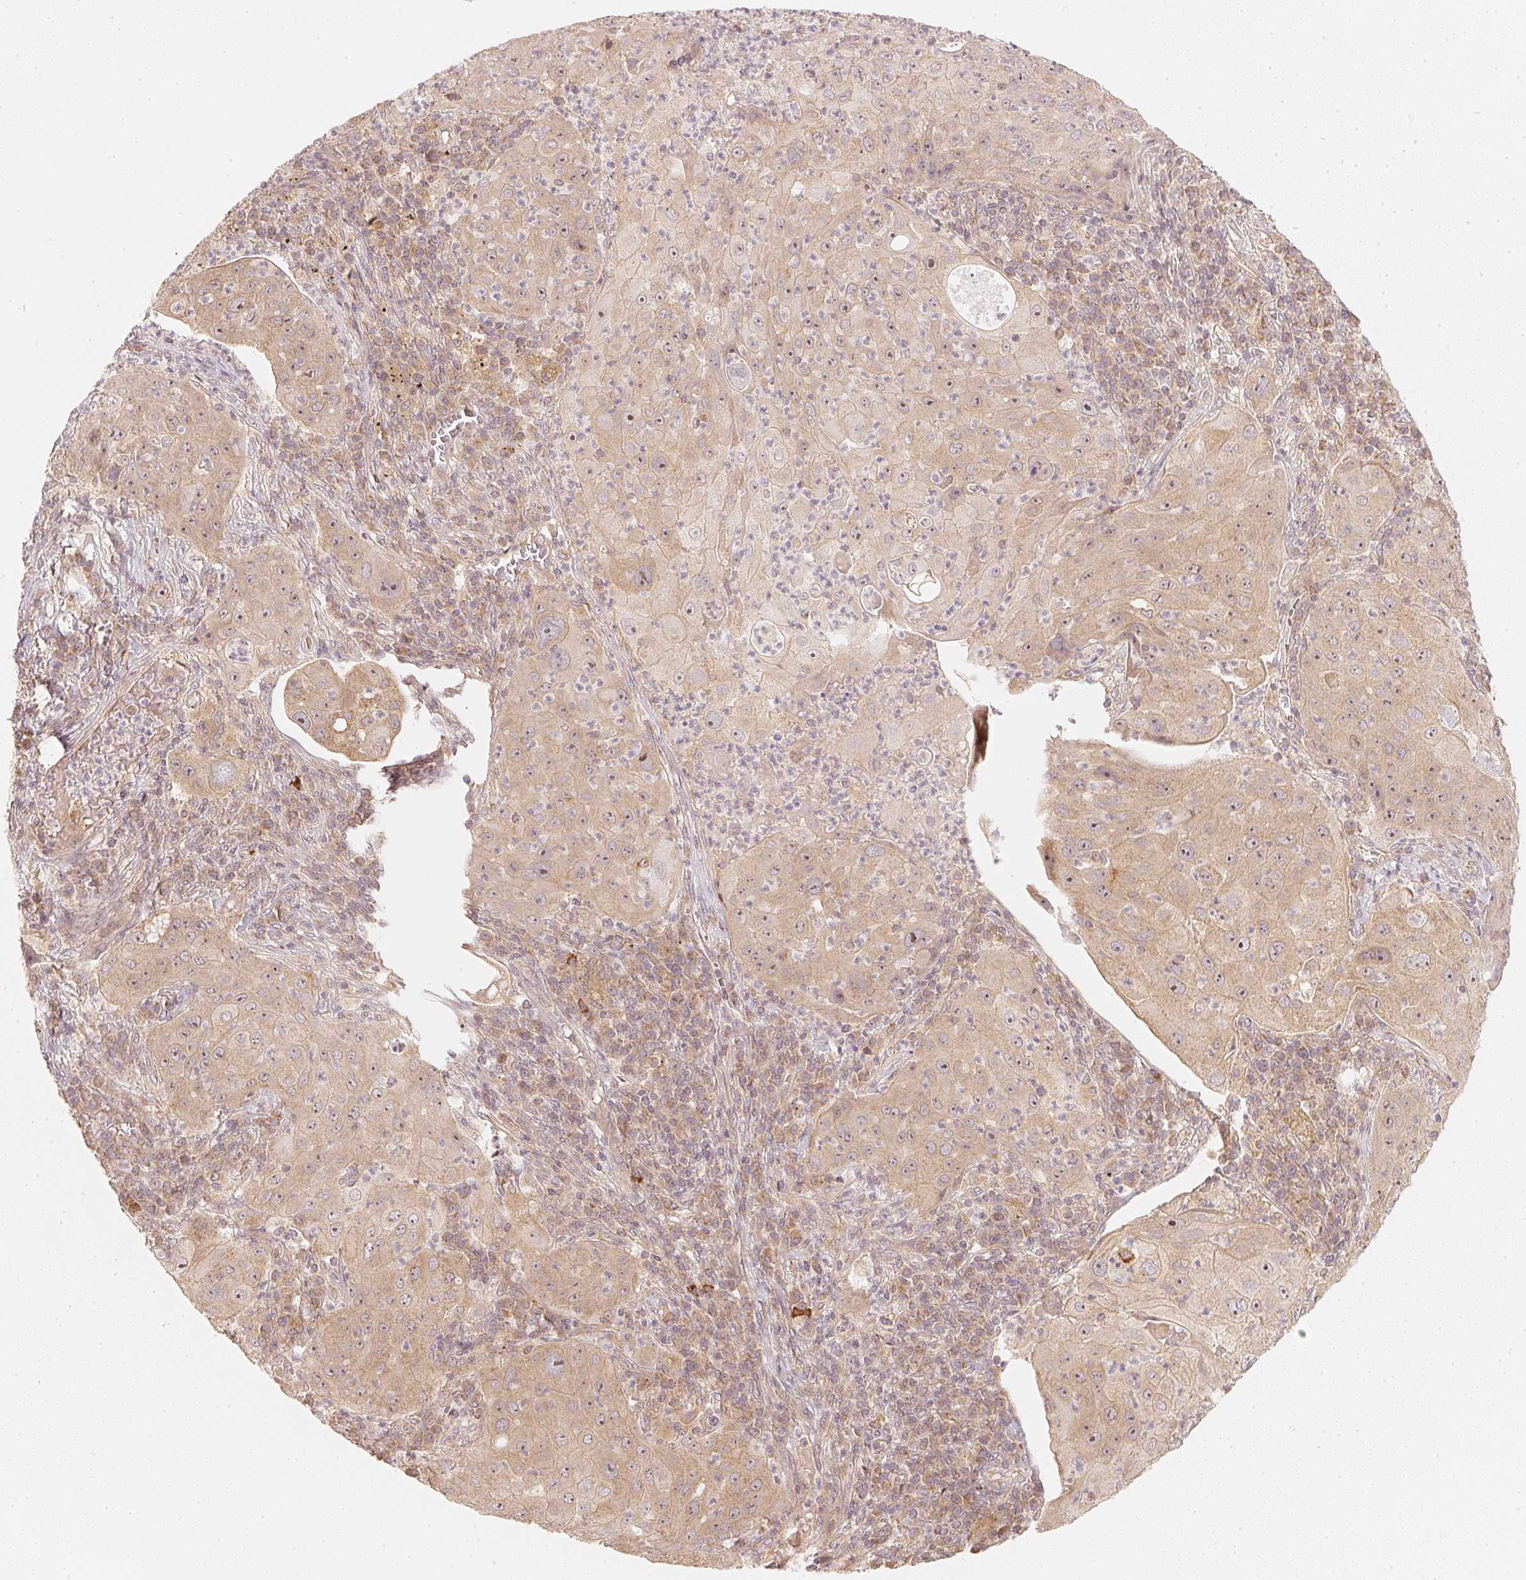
{"staining": {"intensity": "moderate", "quantity": ">75%", "location": "cytoplasmic/membranous,nuclear"}, "tissue": "lung cancer", "cell_type": "Tumor cells", "image_type": "cancer", "snomed": [{"axis": "morphology", "description": "Squamous cell carcinoma, NOS"}, {"axis": "topography", "description": "Lung"}], "caption": "Immunohistochemical staining of human lung cancer reveals medium levels of moderate cytoplasmic/membranous and nuclear protein positivity in about >75% of tumor cells. (DAB IHC, brown staining for protein, blue staining for nuclei).", "gene": "WDR54", "patient": {"sex": "female", "age": 59}}